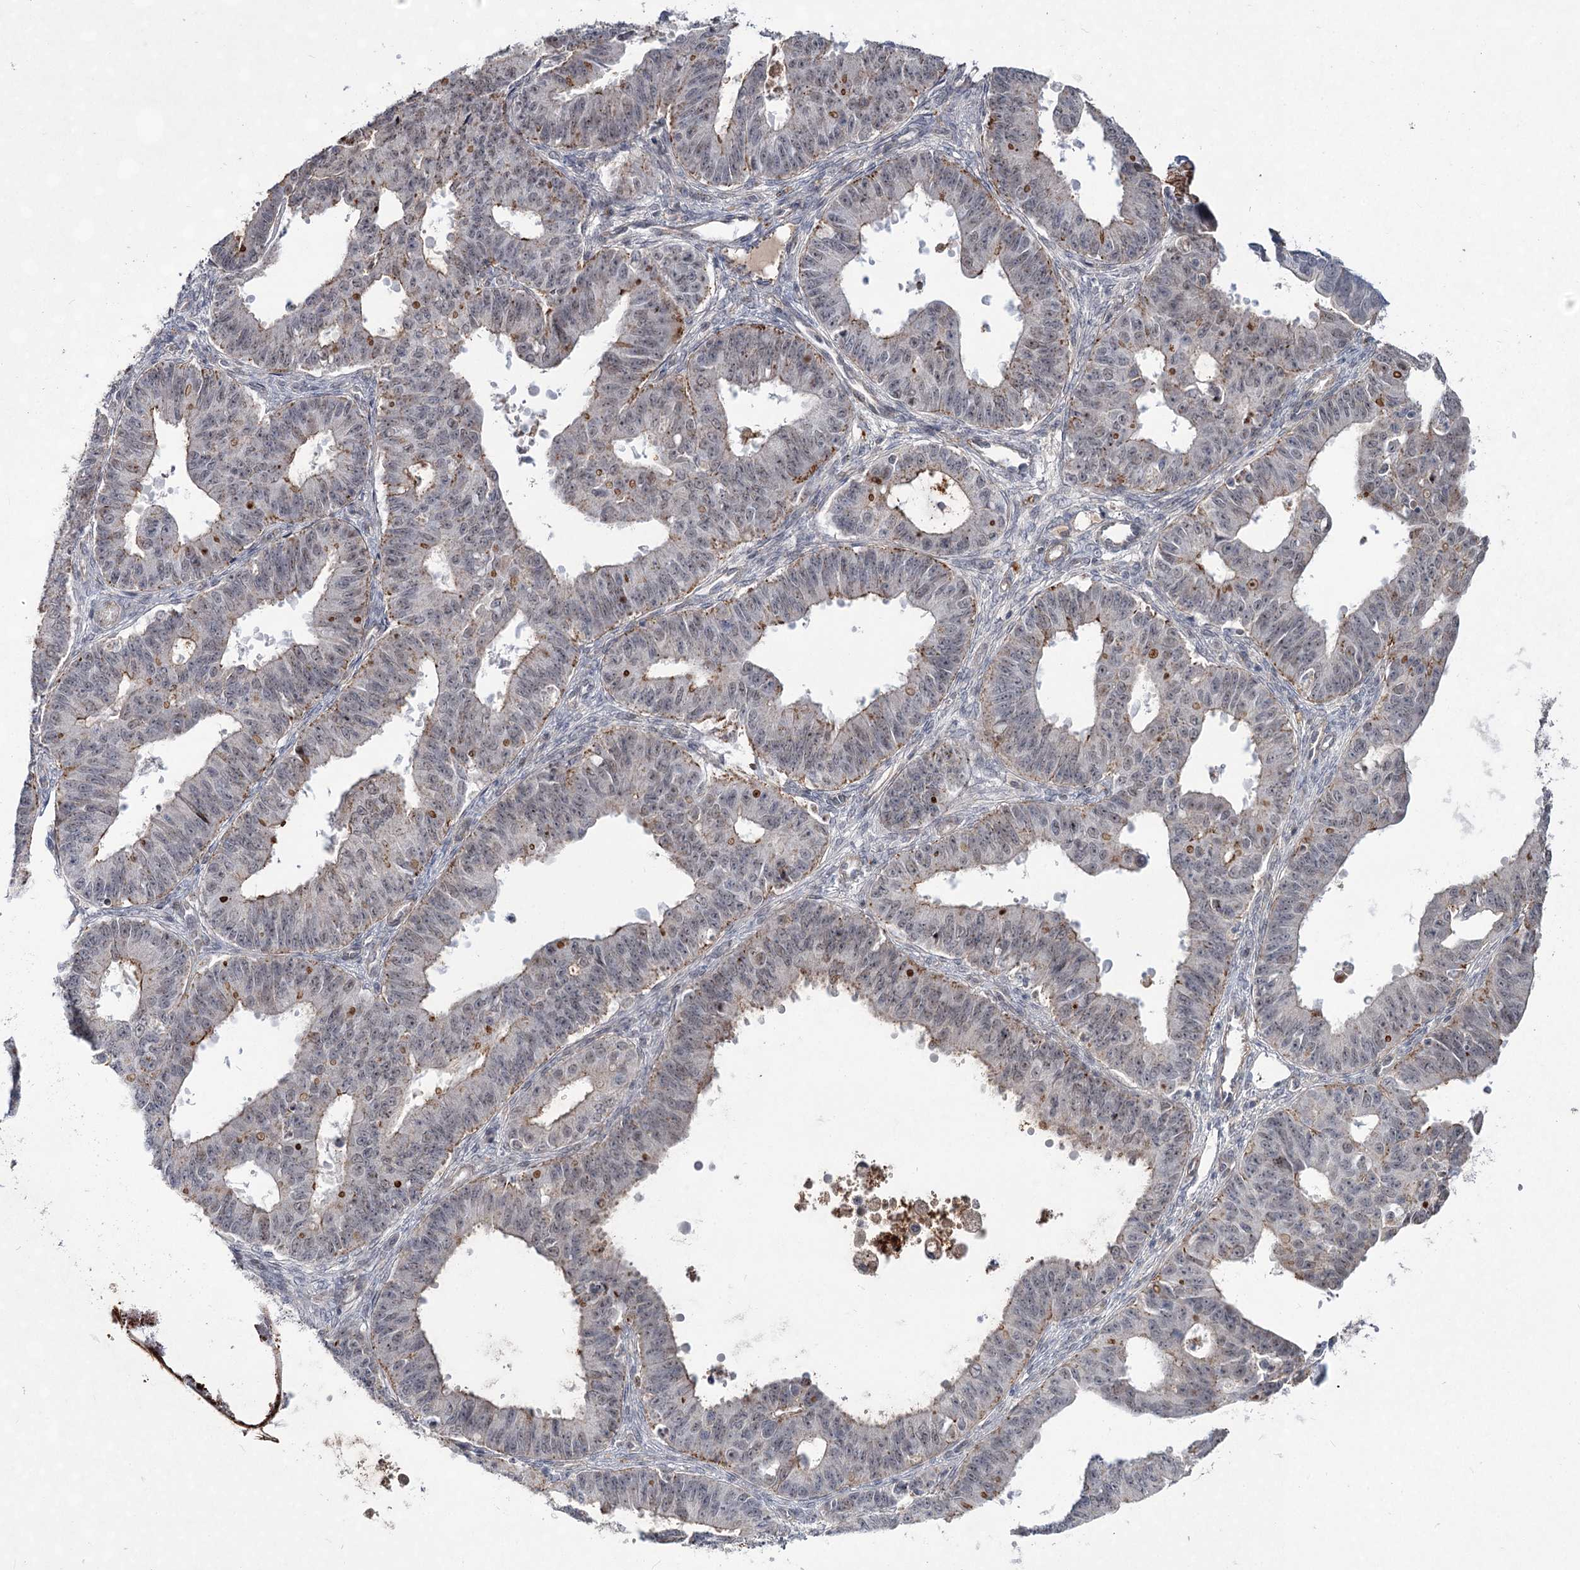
{"staining": {"intensity": "moderate", "quantity": "<25%", "location": "cytoplasmic/membranous"}, "tissue": "ovarian cancer", "cell_type": "Tumor cells", "image_type": "cancer", "snomed": [{"axis": "morphology", "description": "Carcinoma, endometroid"}, {"axis": "topography", "description": "Appendix"}, {"axis": "topography", "description": "Ovary"}], "caption": "Protein staining exhibits moderate cytoplasmic/membranous staining in approximately <25% of tumor cells in ovarian endometroid carcinoma. (IHC, brightfield microscopy, high magnification).", "gene": "ATL2", "patient": {"sex": "female", "age": 42}}